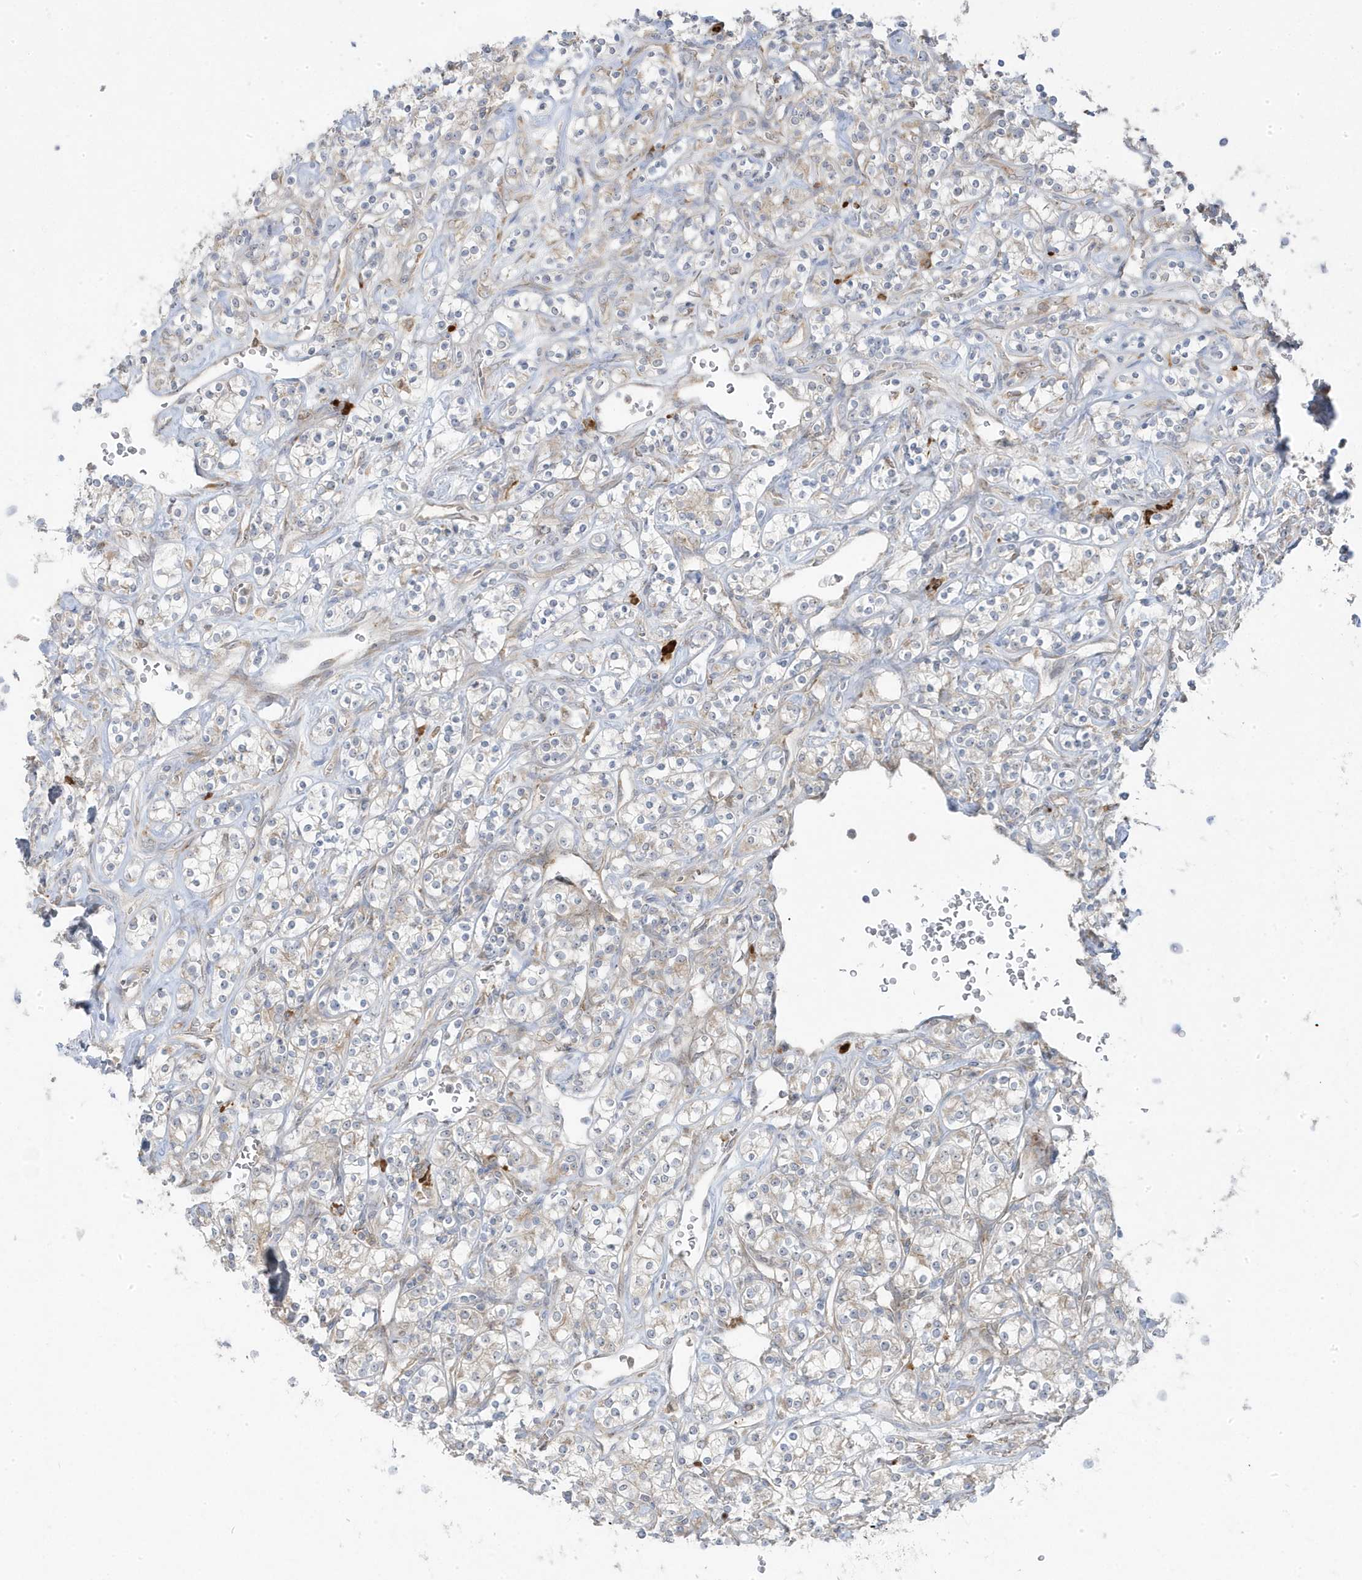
{"staining": {"intensity": "weak", "quantity": "<25%", "location": "cytoplasmic/membranous"}, "tissue": "renal cancer", "cell_type": "Tumor cells", "image_type": "cancer", "snomed": [{"axis": "morphology", "description": "Adenocarcinoma, NOS"}, {"axis": "topography", "description": "Kidney"}], "caption": "IHC image of neoplastic tissue: renal cancer (adenocarcinoma) stained with DAB displays no significant protein expression in tumor cells.", "gene": "ZNF654", "patient": {"sex": "male", "age": 77}}